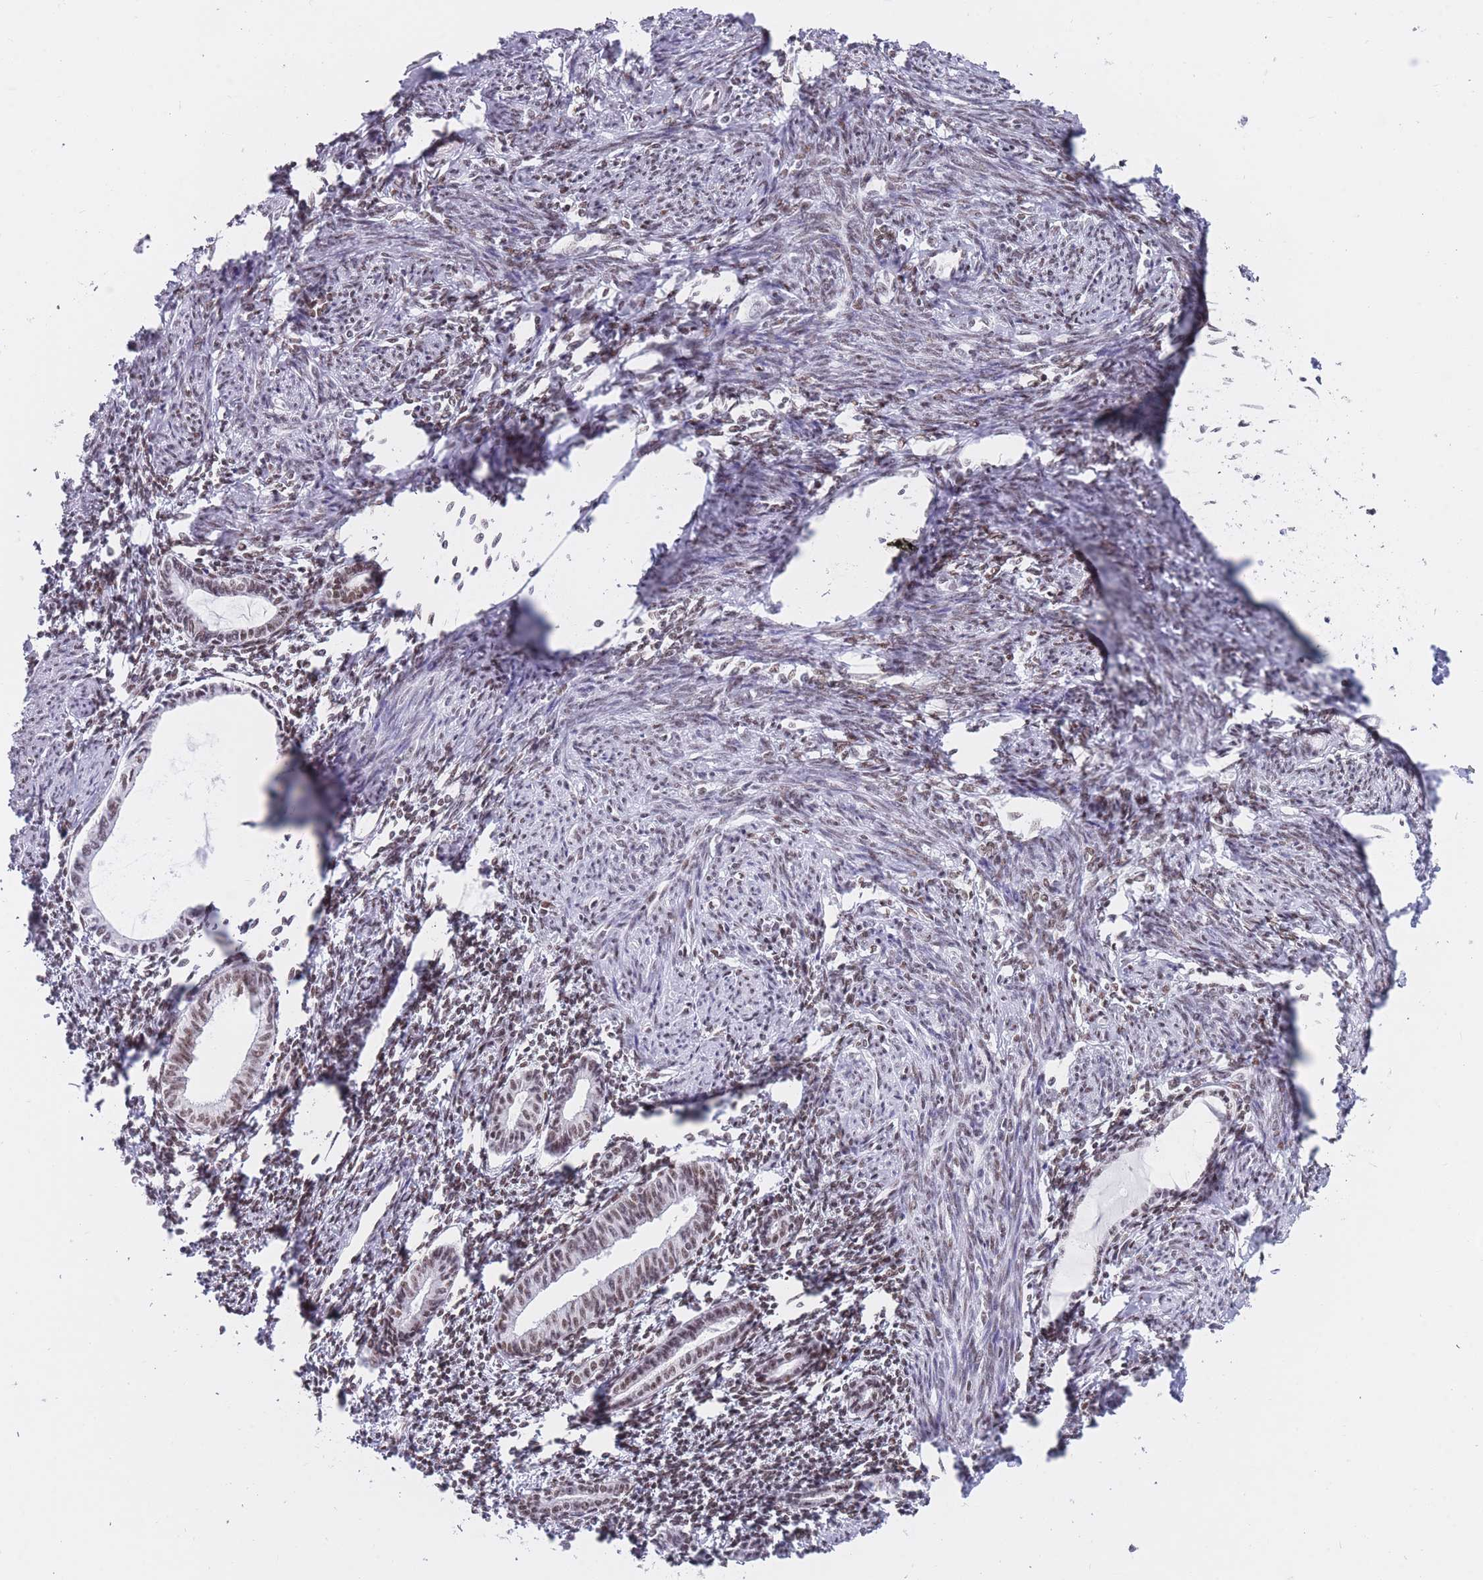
{"staining": {"intensity": "moderate", "quantity": "25%-75%", "location": "nuclear"}, "tissue": "endometrium", "cell_type": "Cells in endometrial stroma", "image_type": "normal", "snomed": [{"axis": "morphology", "description": "Normal tissue, NOS"}, {"axis": "topography", "description": "Endometrium"}], "caption": "A micrograph of human endometrium stained for a protein demonstrates moderate nuclear brown staining in cells in endometrial stroma.", "gene": "HNRNPUL1", "patient": {"sex": "female", "age": 63}}